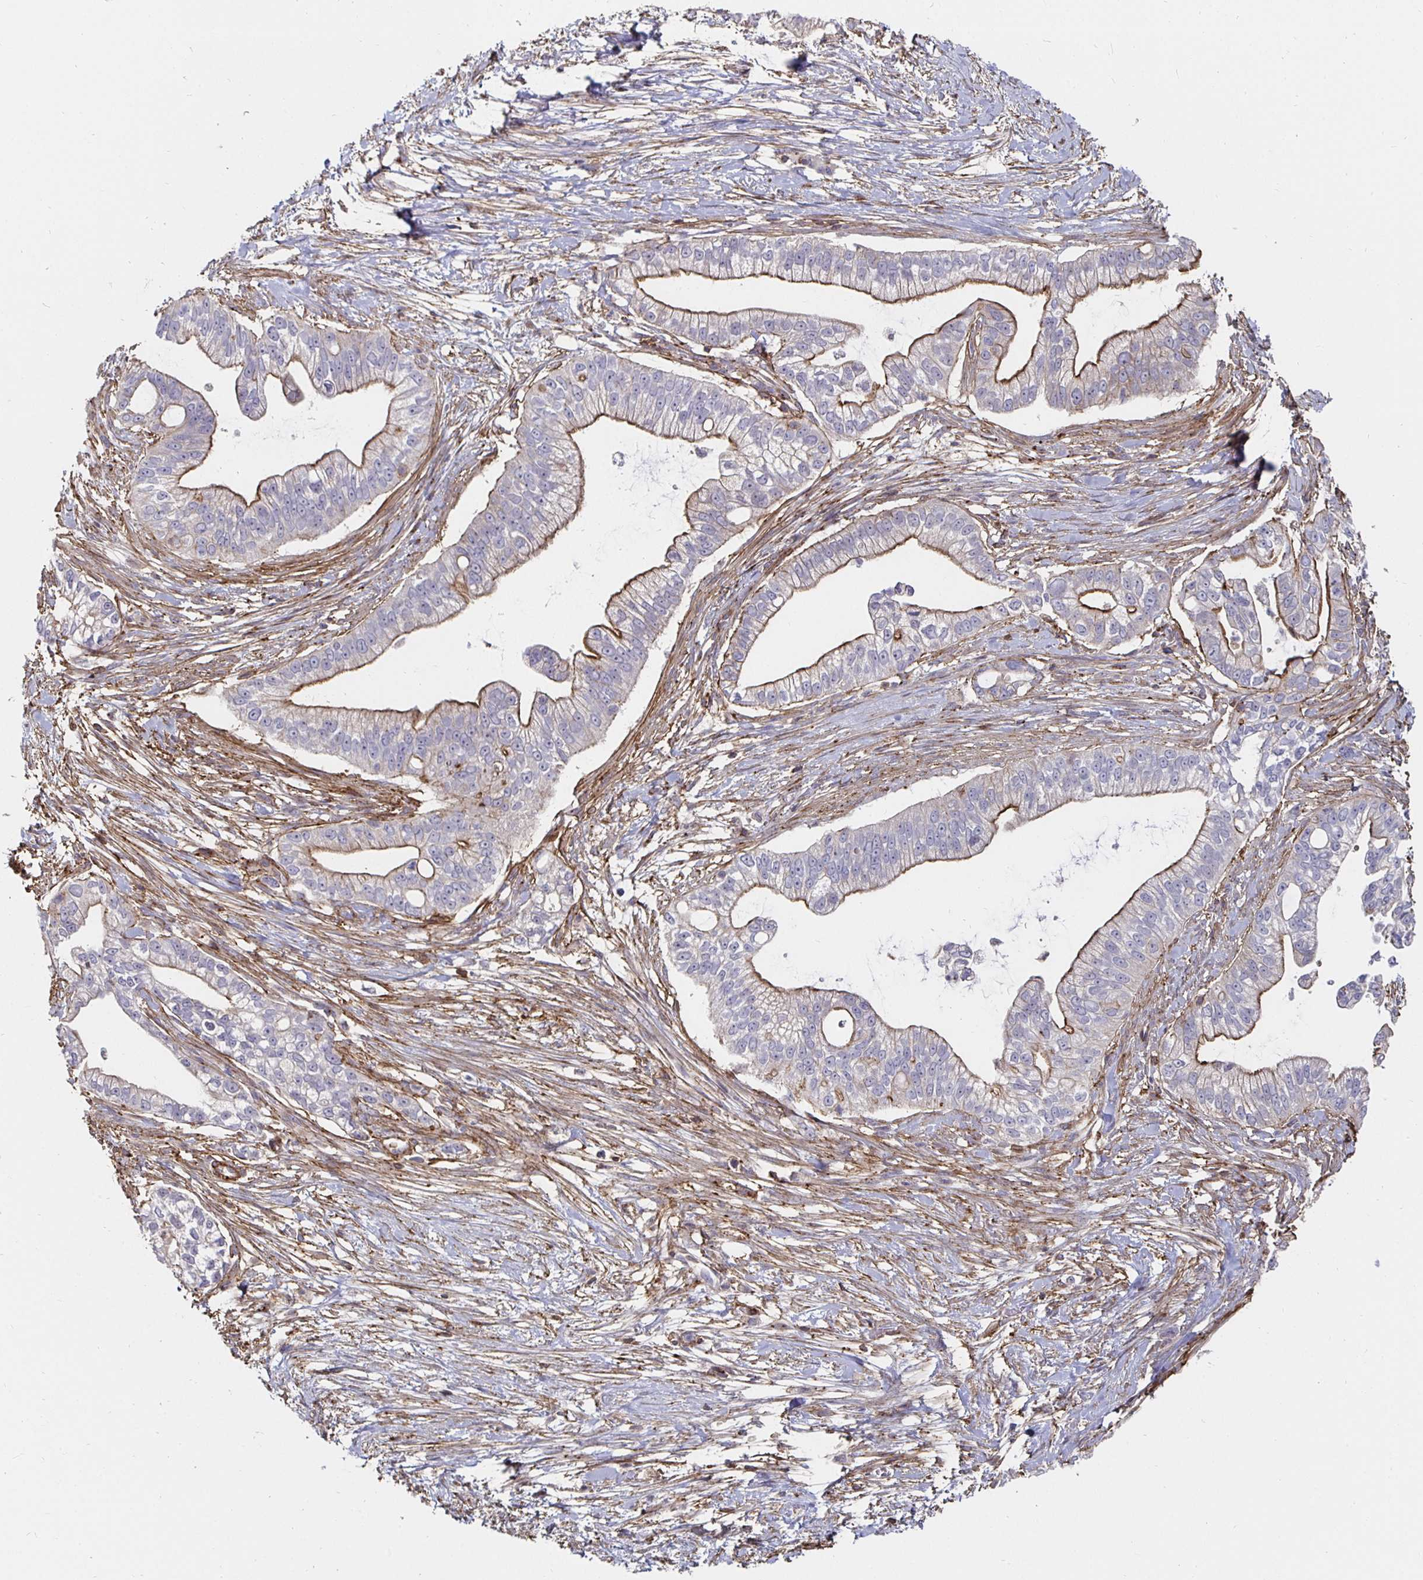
{"staining": {"intensity": "moderate", "quantity": "25%-75%", "location": "cytoplasmic/membranous"}, "tissue": "pancreatic cancer", "cell_type": "Tumor cells", "image_type": "cancer", "snomed": [{"axis": "morphology", "description": "Adenocarcinoma, NOS"}, {"axis": "topography", "description": "Pancreas"}], "caption": "This photomicrograph reveals pancreatic cancer (adenocarcinoma) stained with immunohistochemistry (IHC) to label a protein in brown. The cytoplasmic/membranous of tumor cells show moderate positivity for the protein. Nuclei are counter-stained blue.", "gene": "GJA4", "patient": {"sex": "male", "age": 70}}